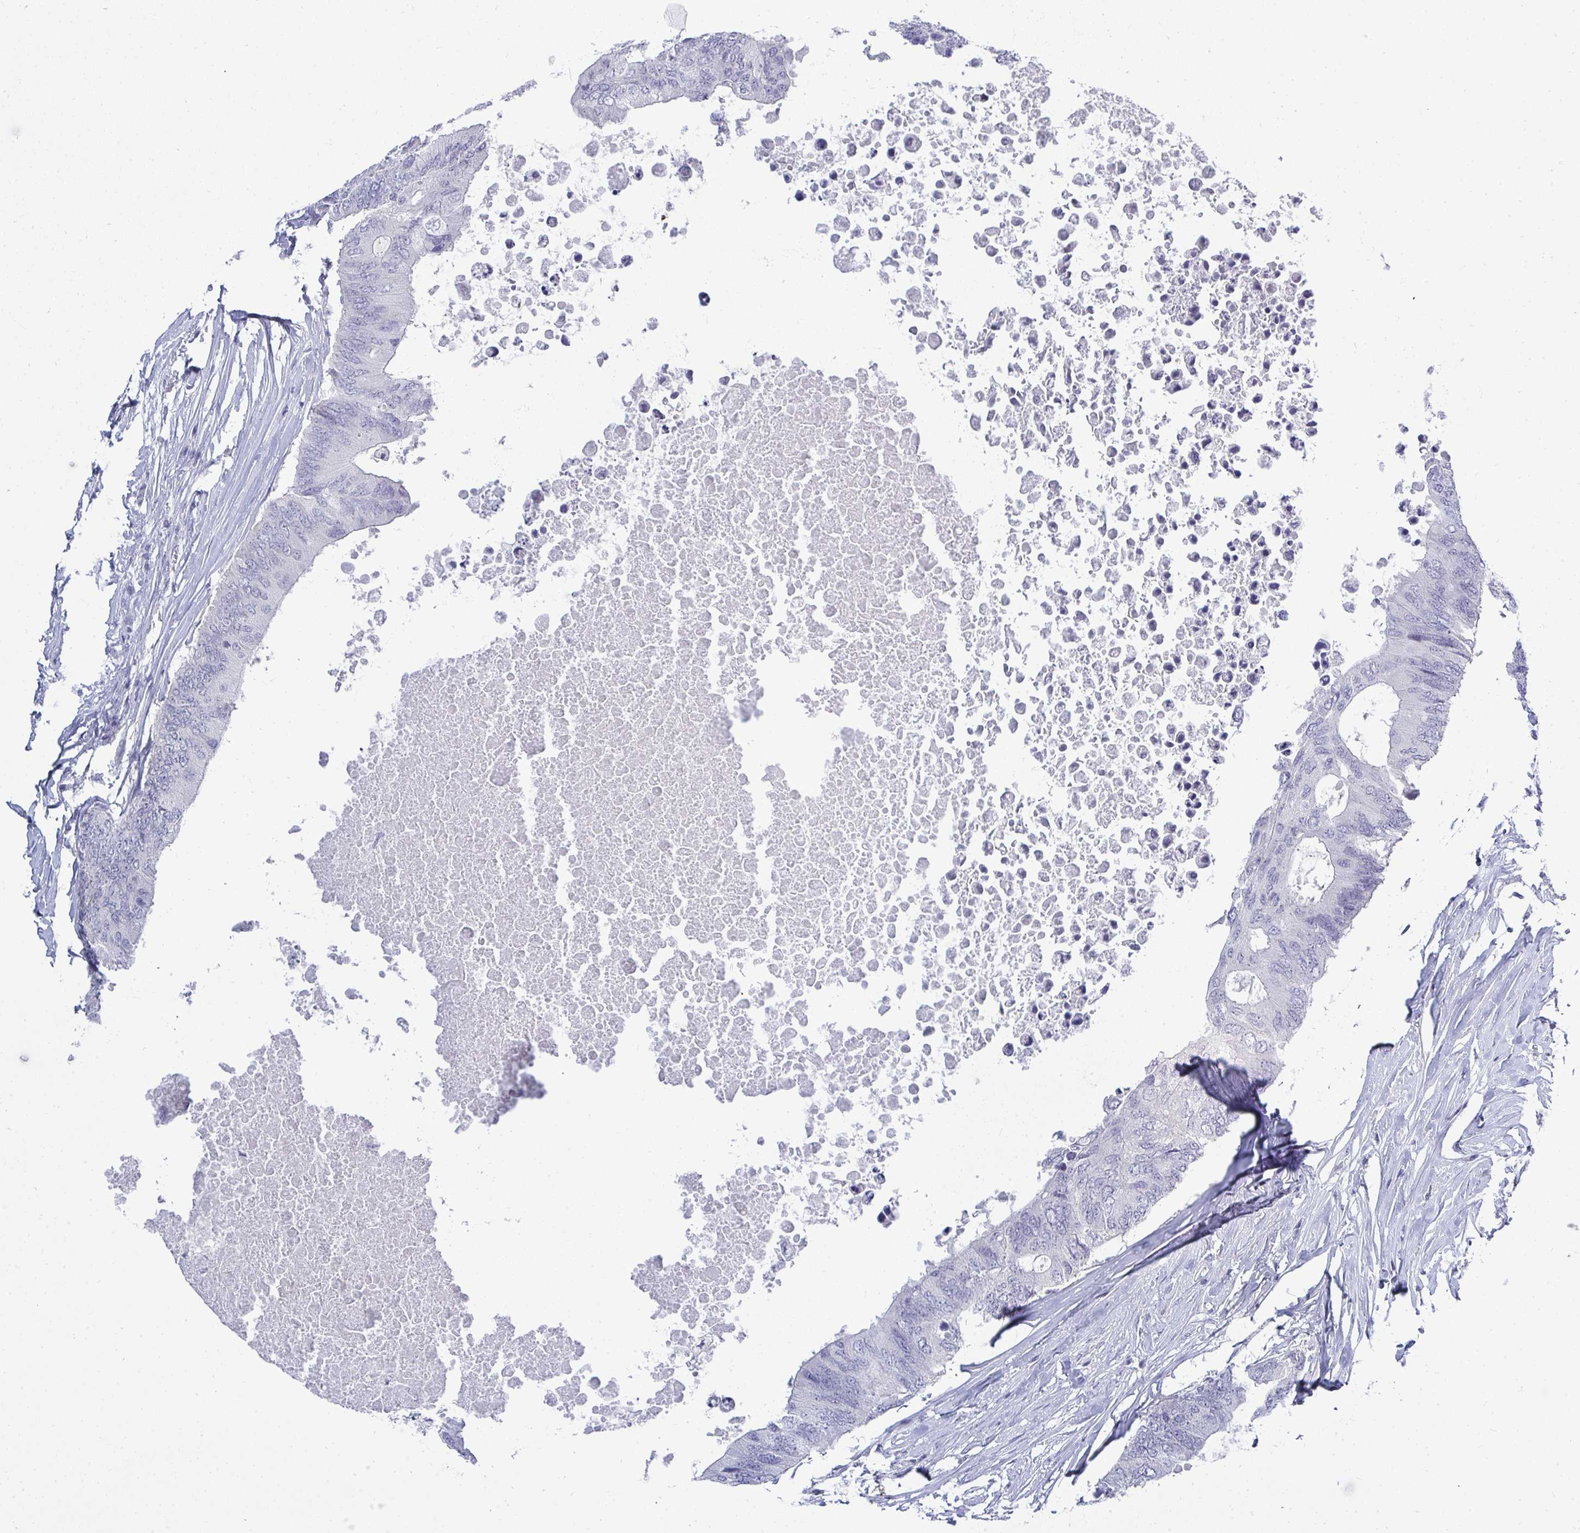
{"staining": {"intensity": "negative", "quantity": "none", "location": "none"}, "tissue": "colorectal cancer", "cell_type": "Tumor cells", "image_type": "cancer", "snomed": [{"axis": "morphology", "description": "Adenocarcinoma, NOS"}, {"axis": "topography", "description": "Colon"}], "caption": "DAB immunohistochemical staining of human colorectal cancer (adenocarcinoma) displays no significant expression in tumor cells. (Immunohistochemistry (ihc), brightfield microscopy, high magnification).", "gene": "TMEM82", "patient": {"sex": "male", "age": 71}}